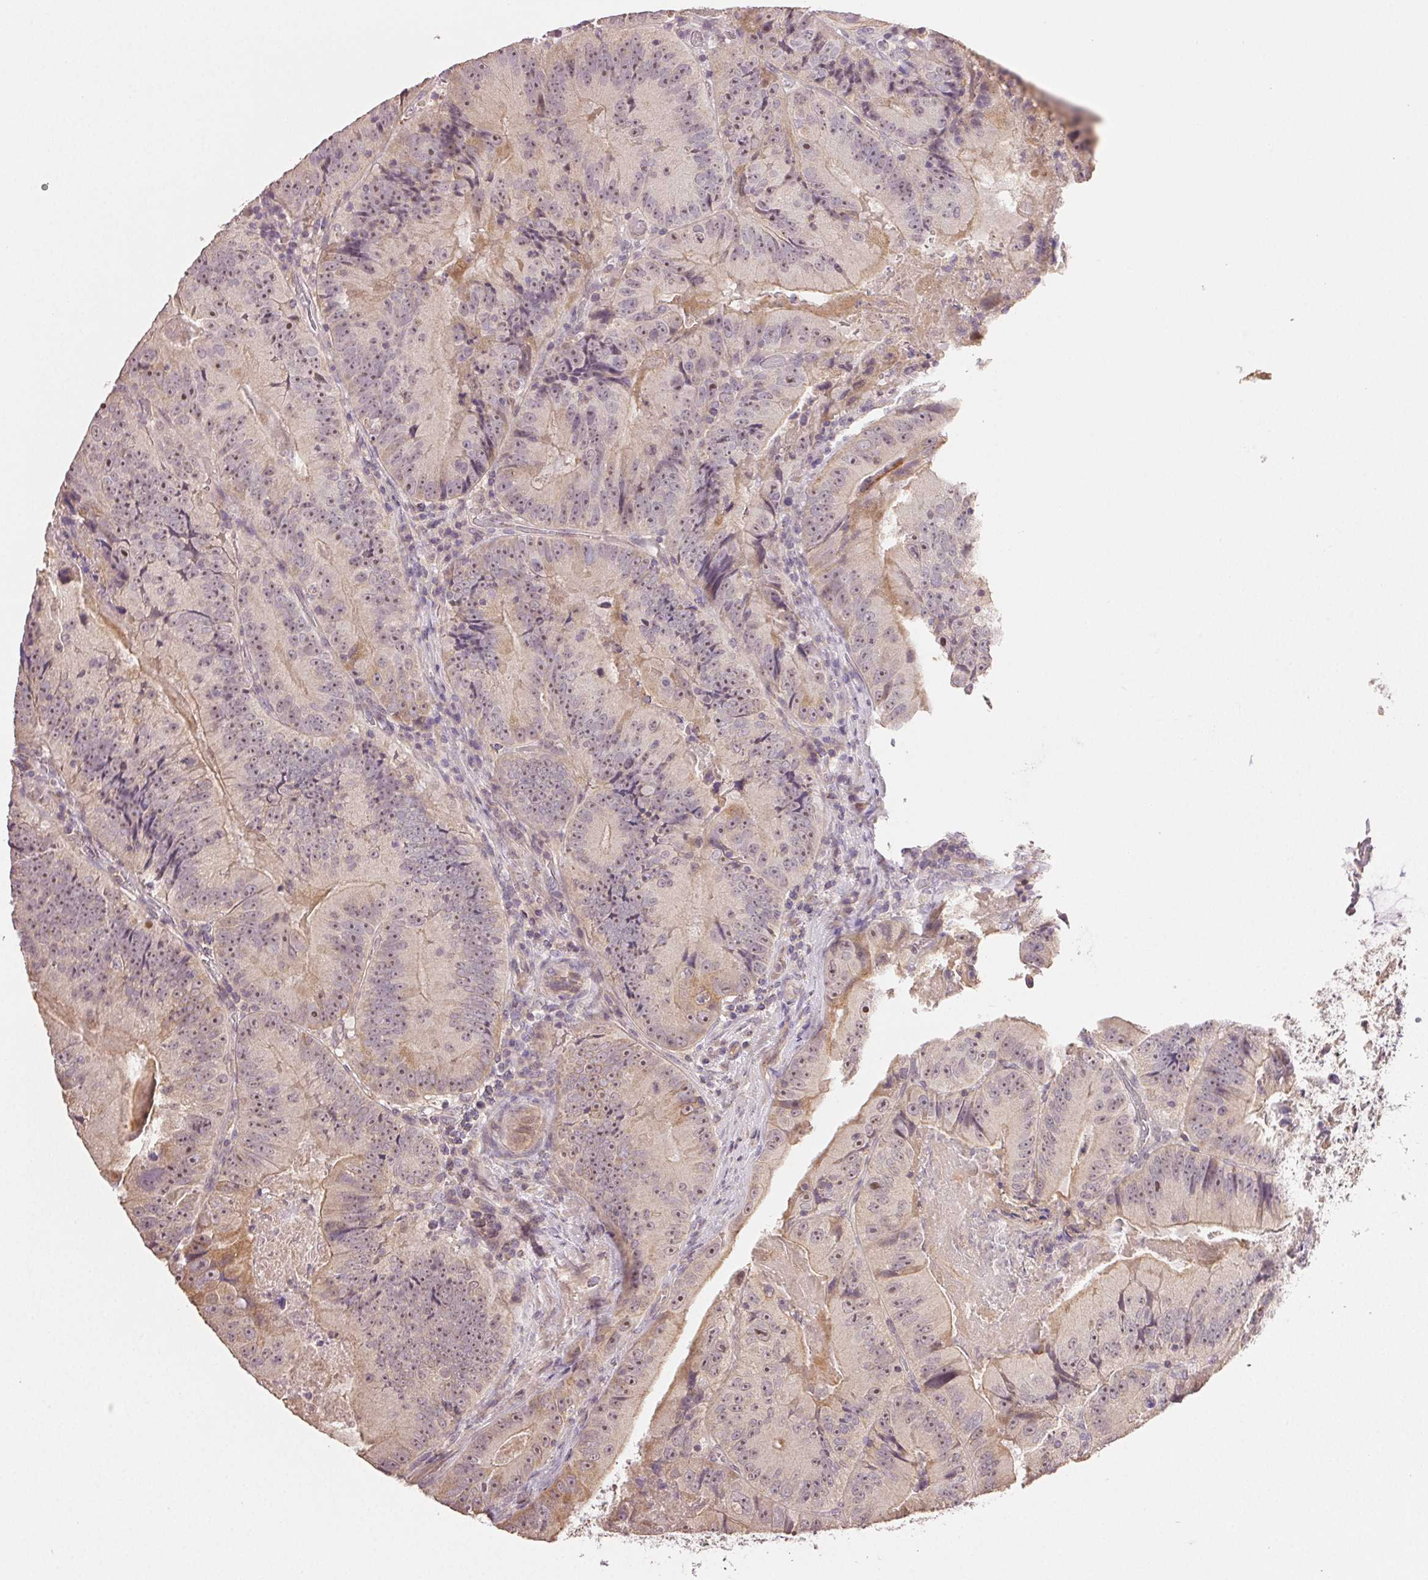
{"staining": {"intensity": "weak", "quantity": "25%-75%", "location": "cytoplasmic/membranous,nuclear"}, "tissue": "colorectal cancer", "cell_type": "Tumor cells", "image_type": "cancer", "snomed": [{"axis": "morphology", "description": "Adenocarcinoma, NOS"}, {"axis": "topography", "description": "Colon"}], "caption": "Tumor cells display weak cytoplasmic/membranous and nuclear positivity in about 25%-75% of cells in colorectal cancer.", "gene": "TMEM253", "patient": {"sex": "female", "age": 86}}